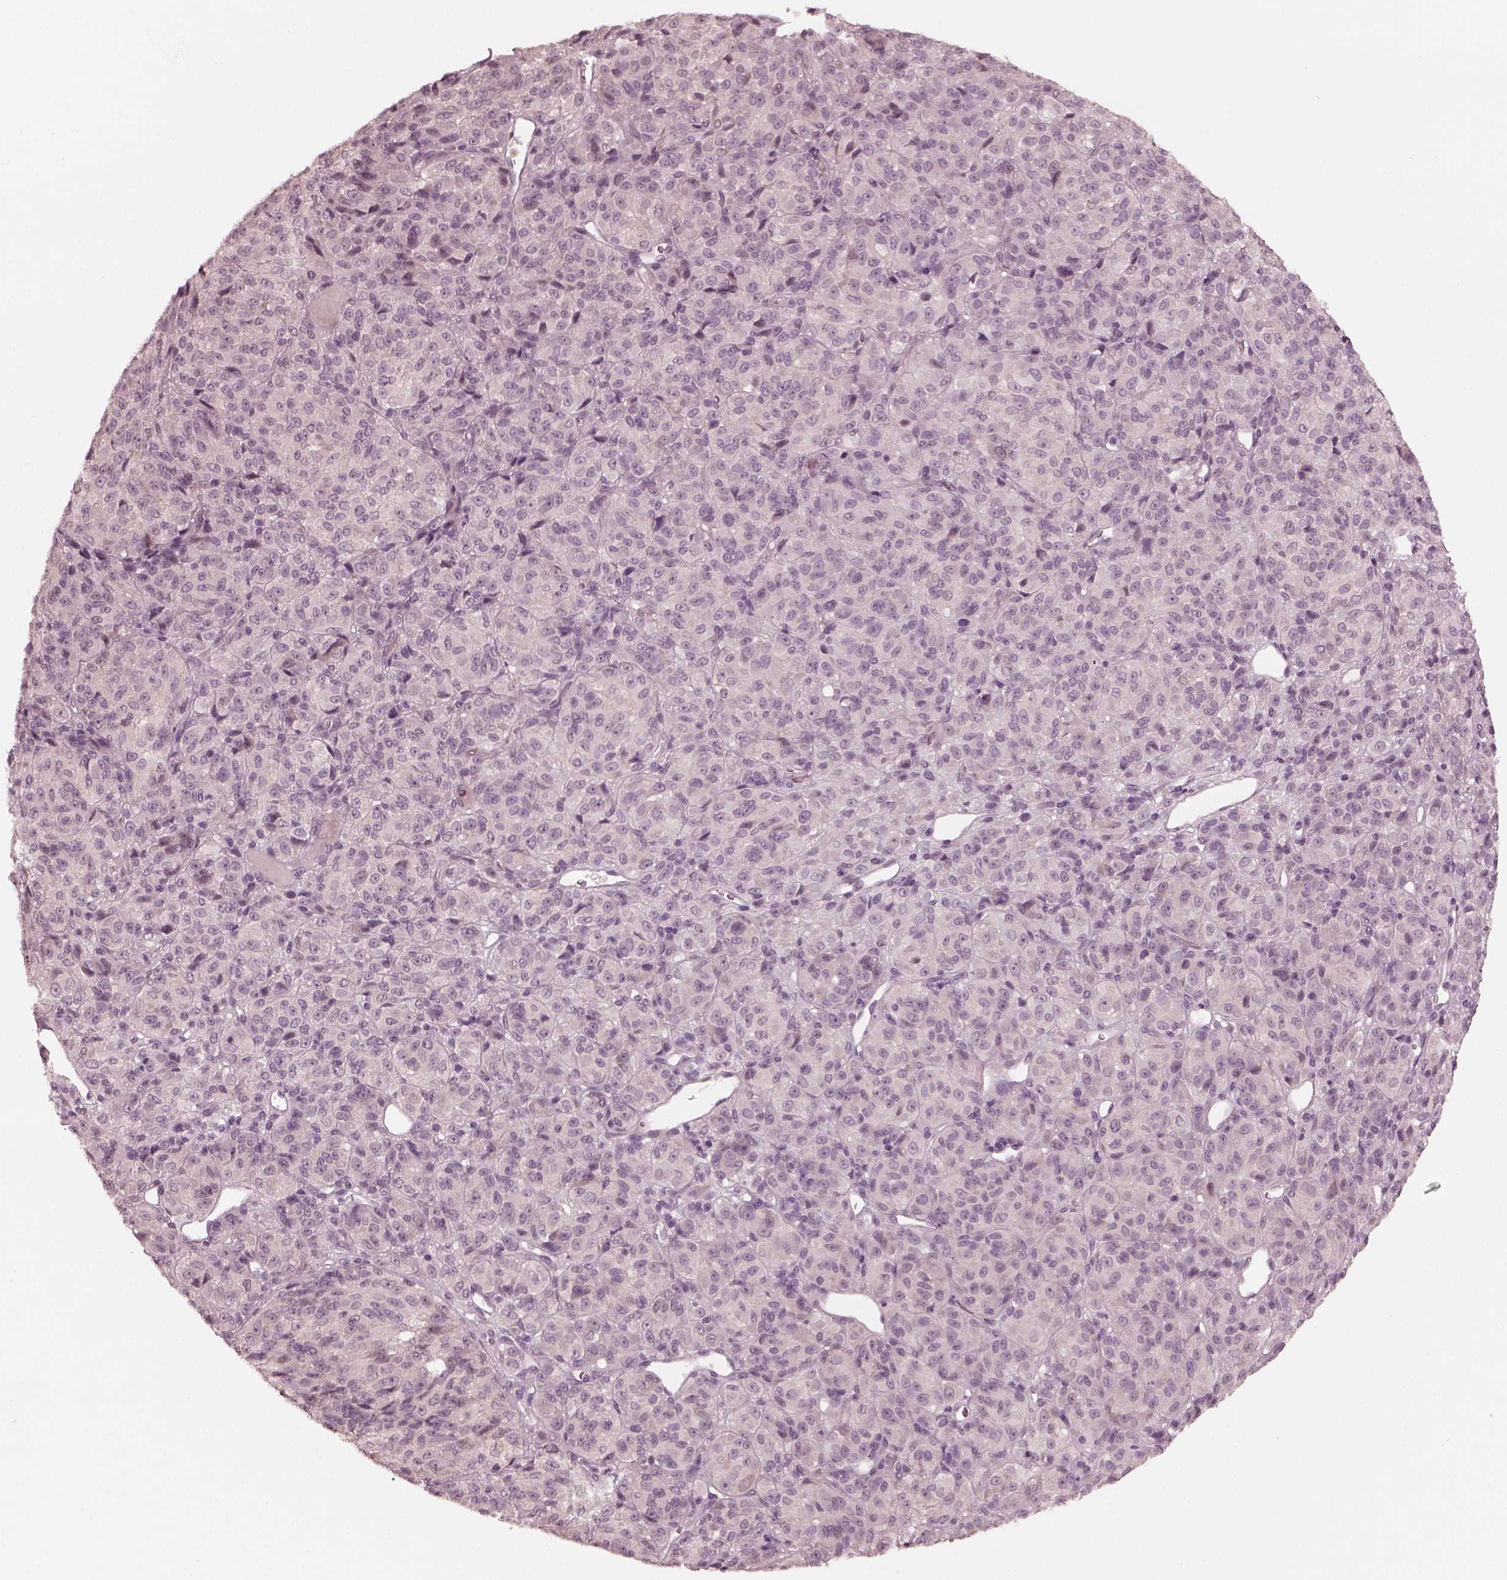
{"staining": {"intensity": "negative", "quantity": "none", "location": "none"}, "tissue": "melanoma", "cell_type": "Tumor cells", "image_type": "cancer", "snomed": [{"axis": "morphology", "description": "Malignant melanoma, Metastatic site"}, {"axis": "topography", "description": "Brain"}], "caption": "Immunohistochemistry (IHC) of human malignant melanoma (metastatic site) shows no expression in tumor cells.", "gene": "RGS7", "patient": {"sex": "female", "age": 56}}